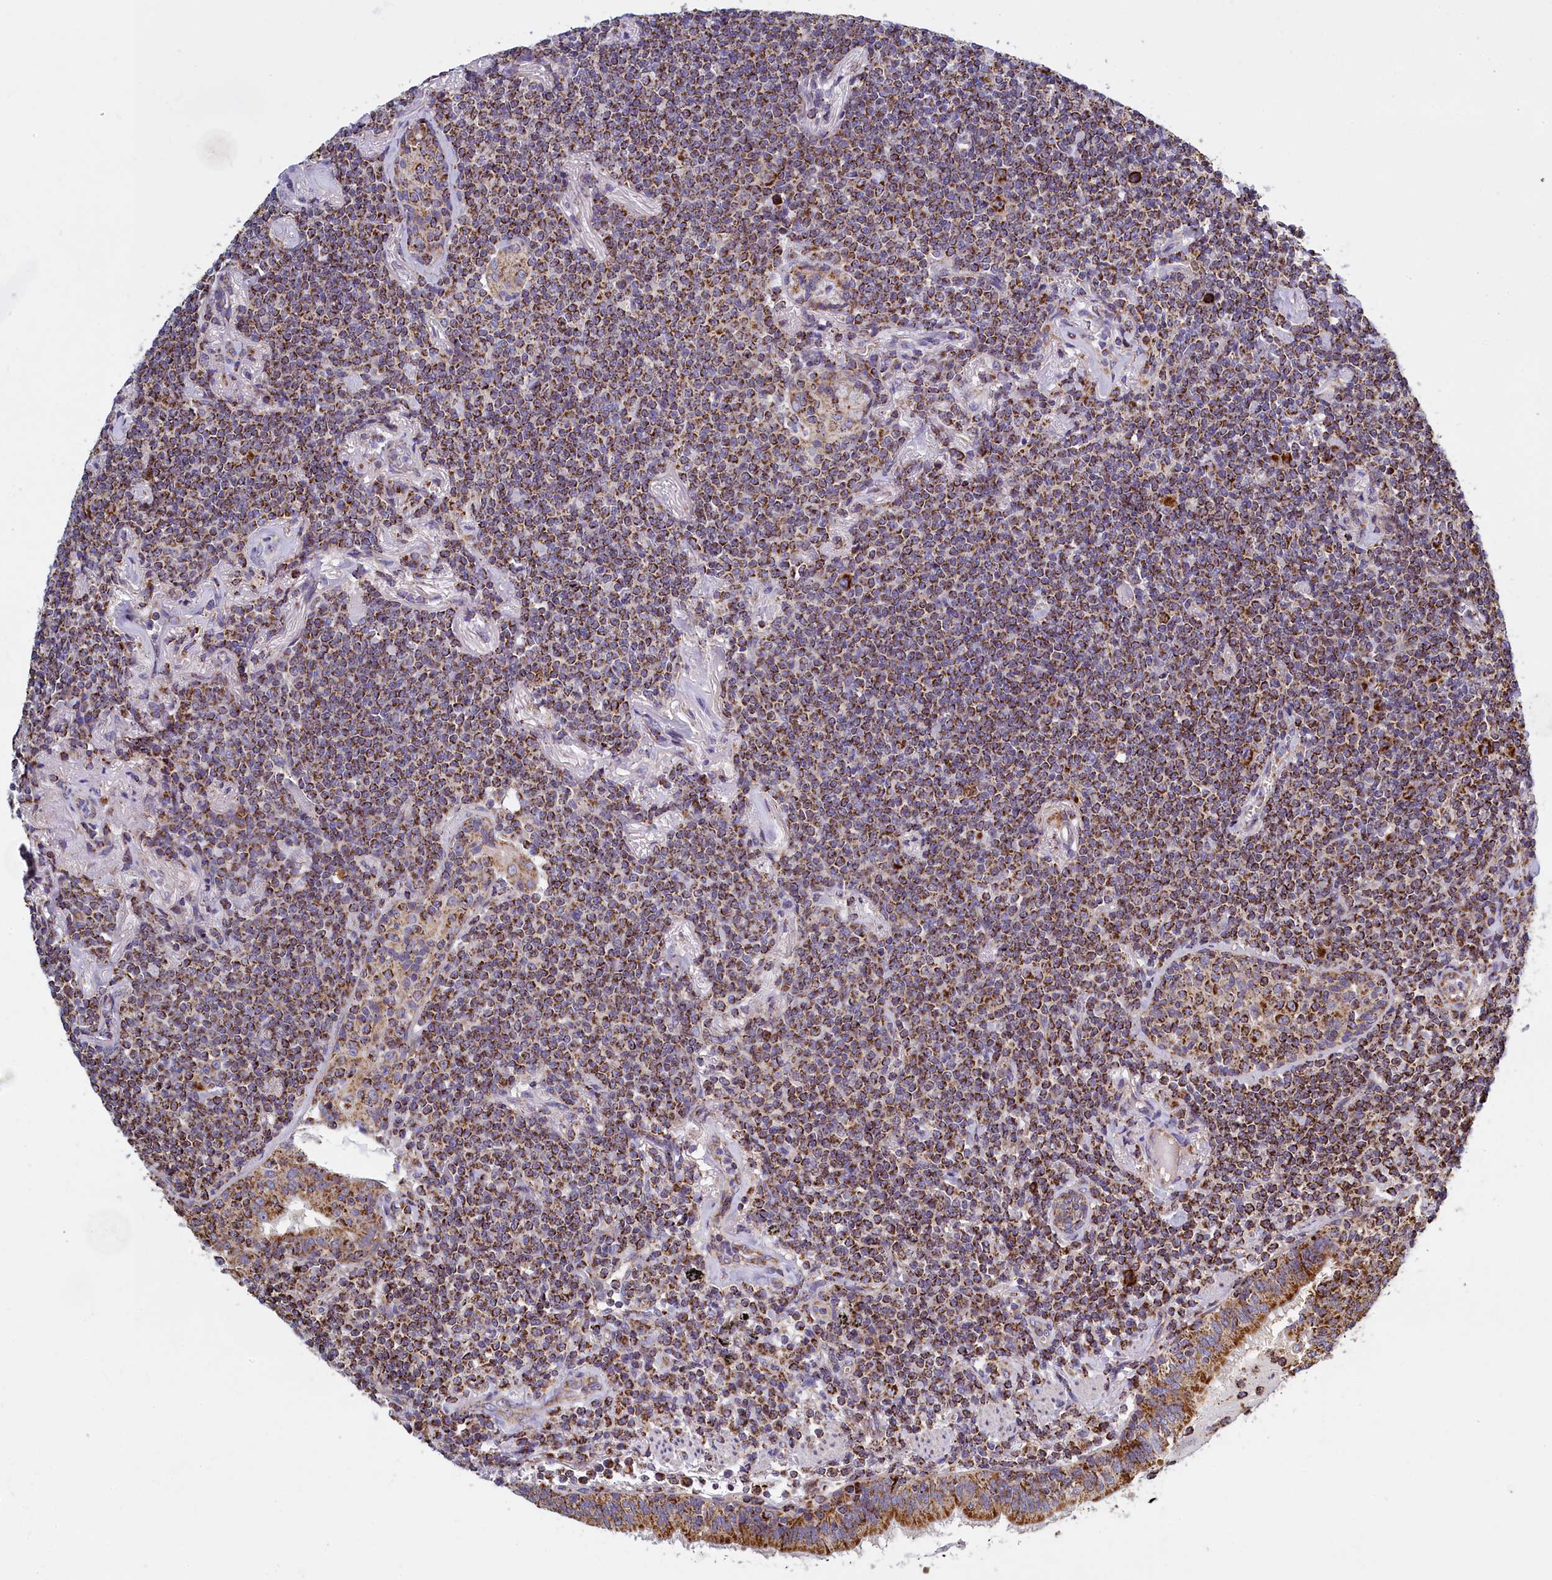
{"staining": {"intensity": "moderate", "quantity": ">75%", "location": "cytoplasmic/membranous"}, "tissue": "lymphoma", "cell_type": "Tumor cells", "image_type": "cancer", "snomed": [{"axis": "morphology", "description": "Malignant lymphoma, non-Hodgkin's type, Low grade"}, {"axis": "topography", "description": "Lung"}], "caption": "Immunohistochemical staining of malignant lymphoma, non-Hodgkin's type (low-grade) displays medium levels of moderate cytoplasmic/membranous protein staining in approximately >75% of tumor cells.", "gene": "IFT122", "patient": {"sex": "female", "age": 71}}